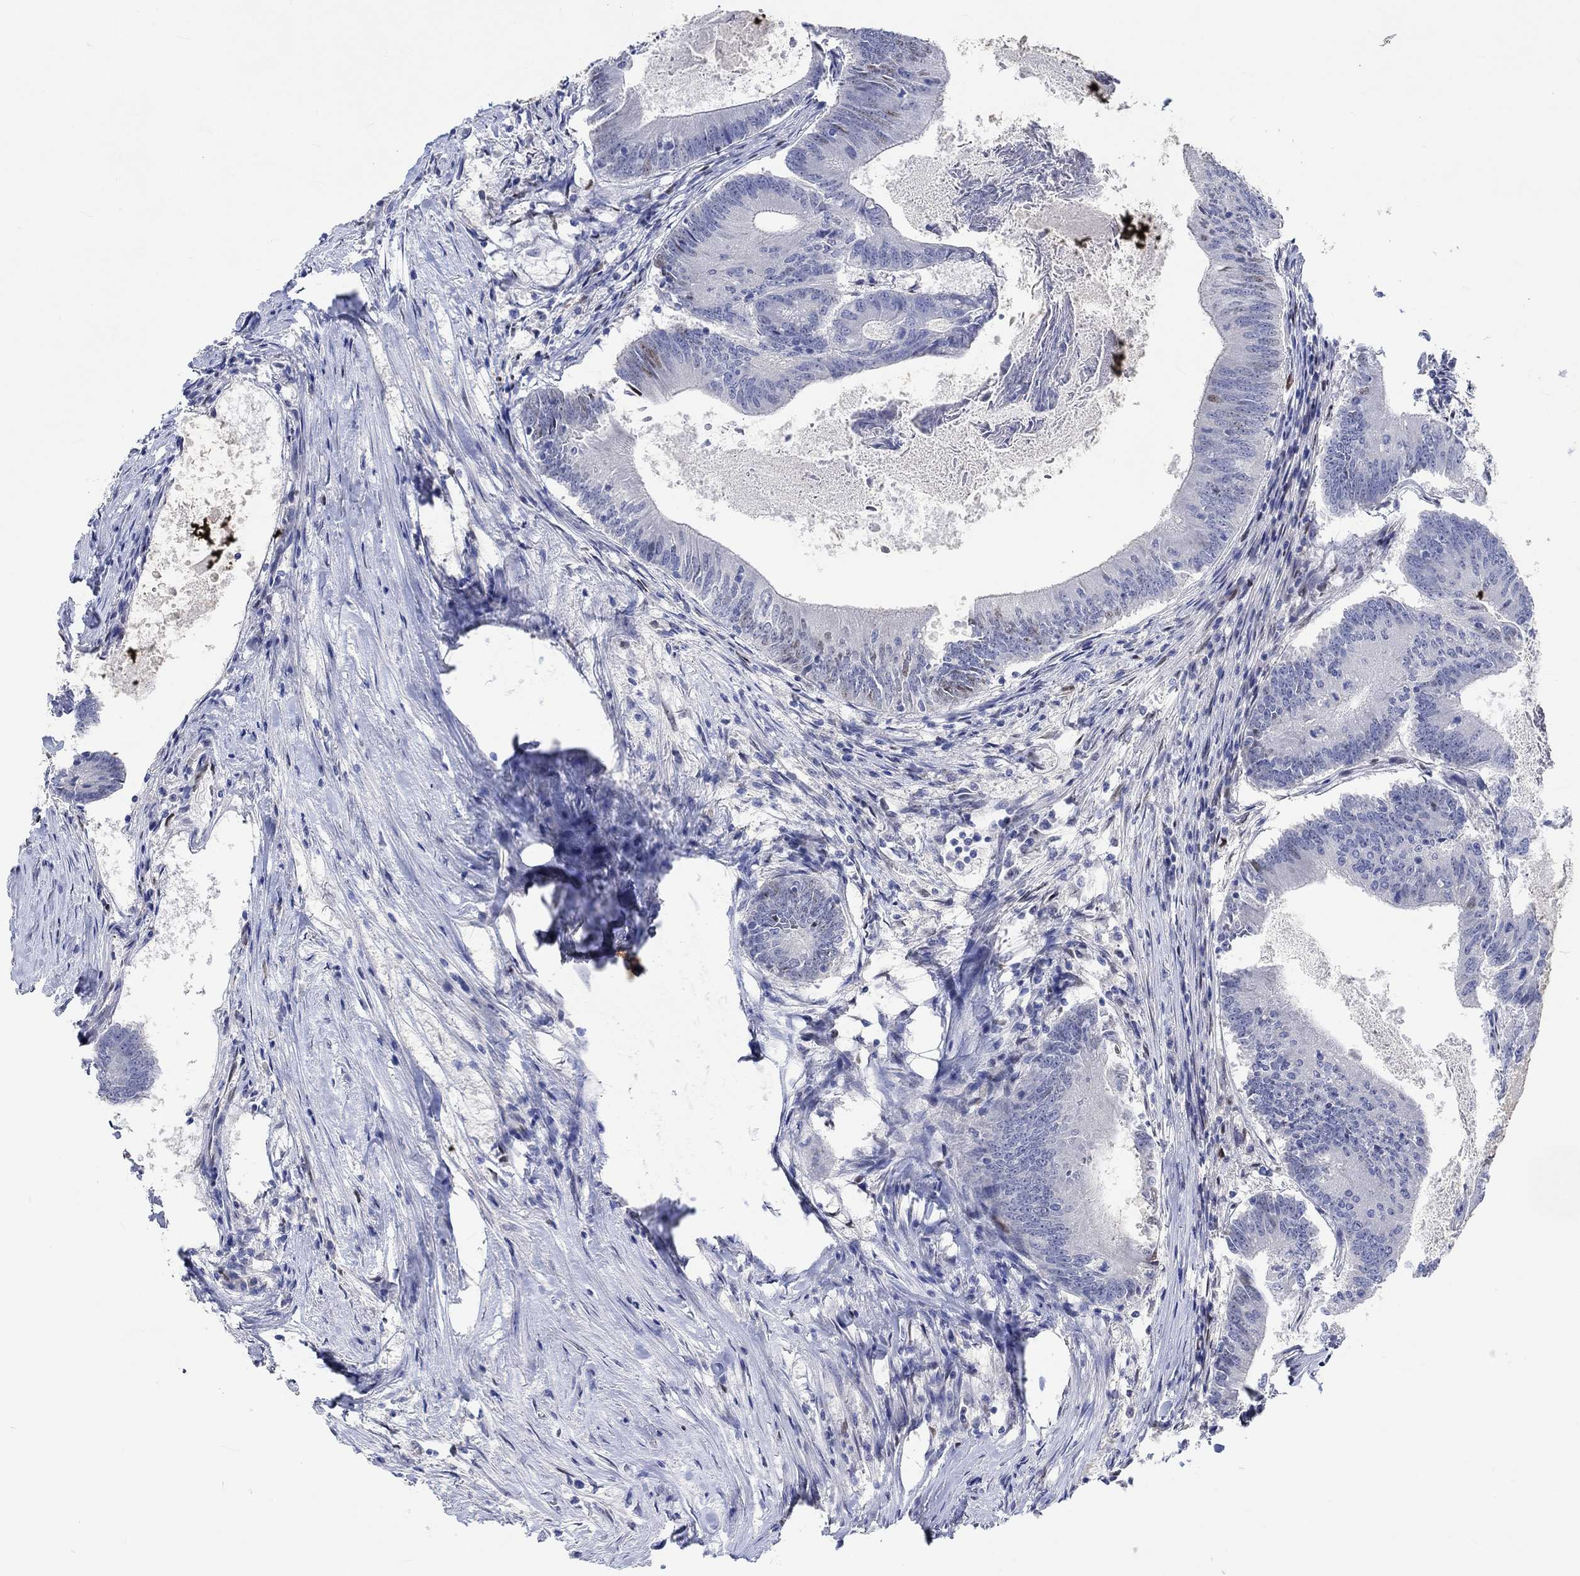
{"staining": {"intensity": "weak", "quantity": "<25%", "location": "nuclear"}, "tissue": "colorectal cancer", "cell_type": "Tumor cells", "image_type": "cancer", "snomed": [{"axis": "morphology", "description": "Adenocarcinoma, NOS"}, {"axis": "topography", "description": "Colon"}], "caption": "This is an IHC micrograph of human colorectal adenocarcinoma. There is no staining in tumor cells.", "gene": "DLK1", "patient": {"sex": "female", "age": 70}}